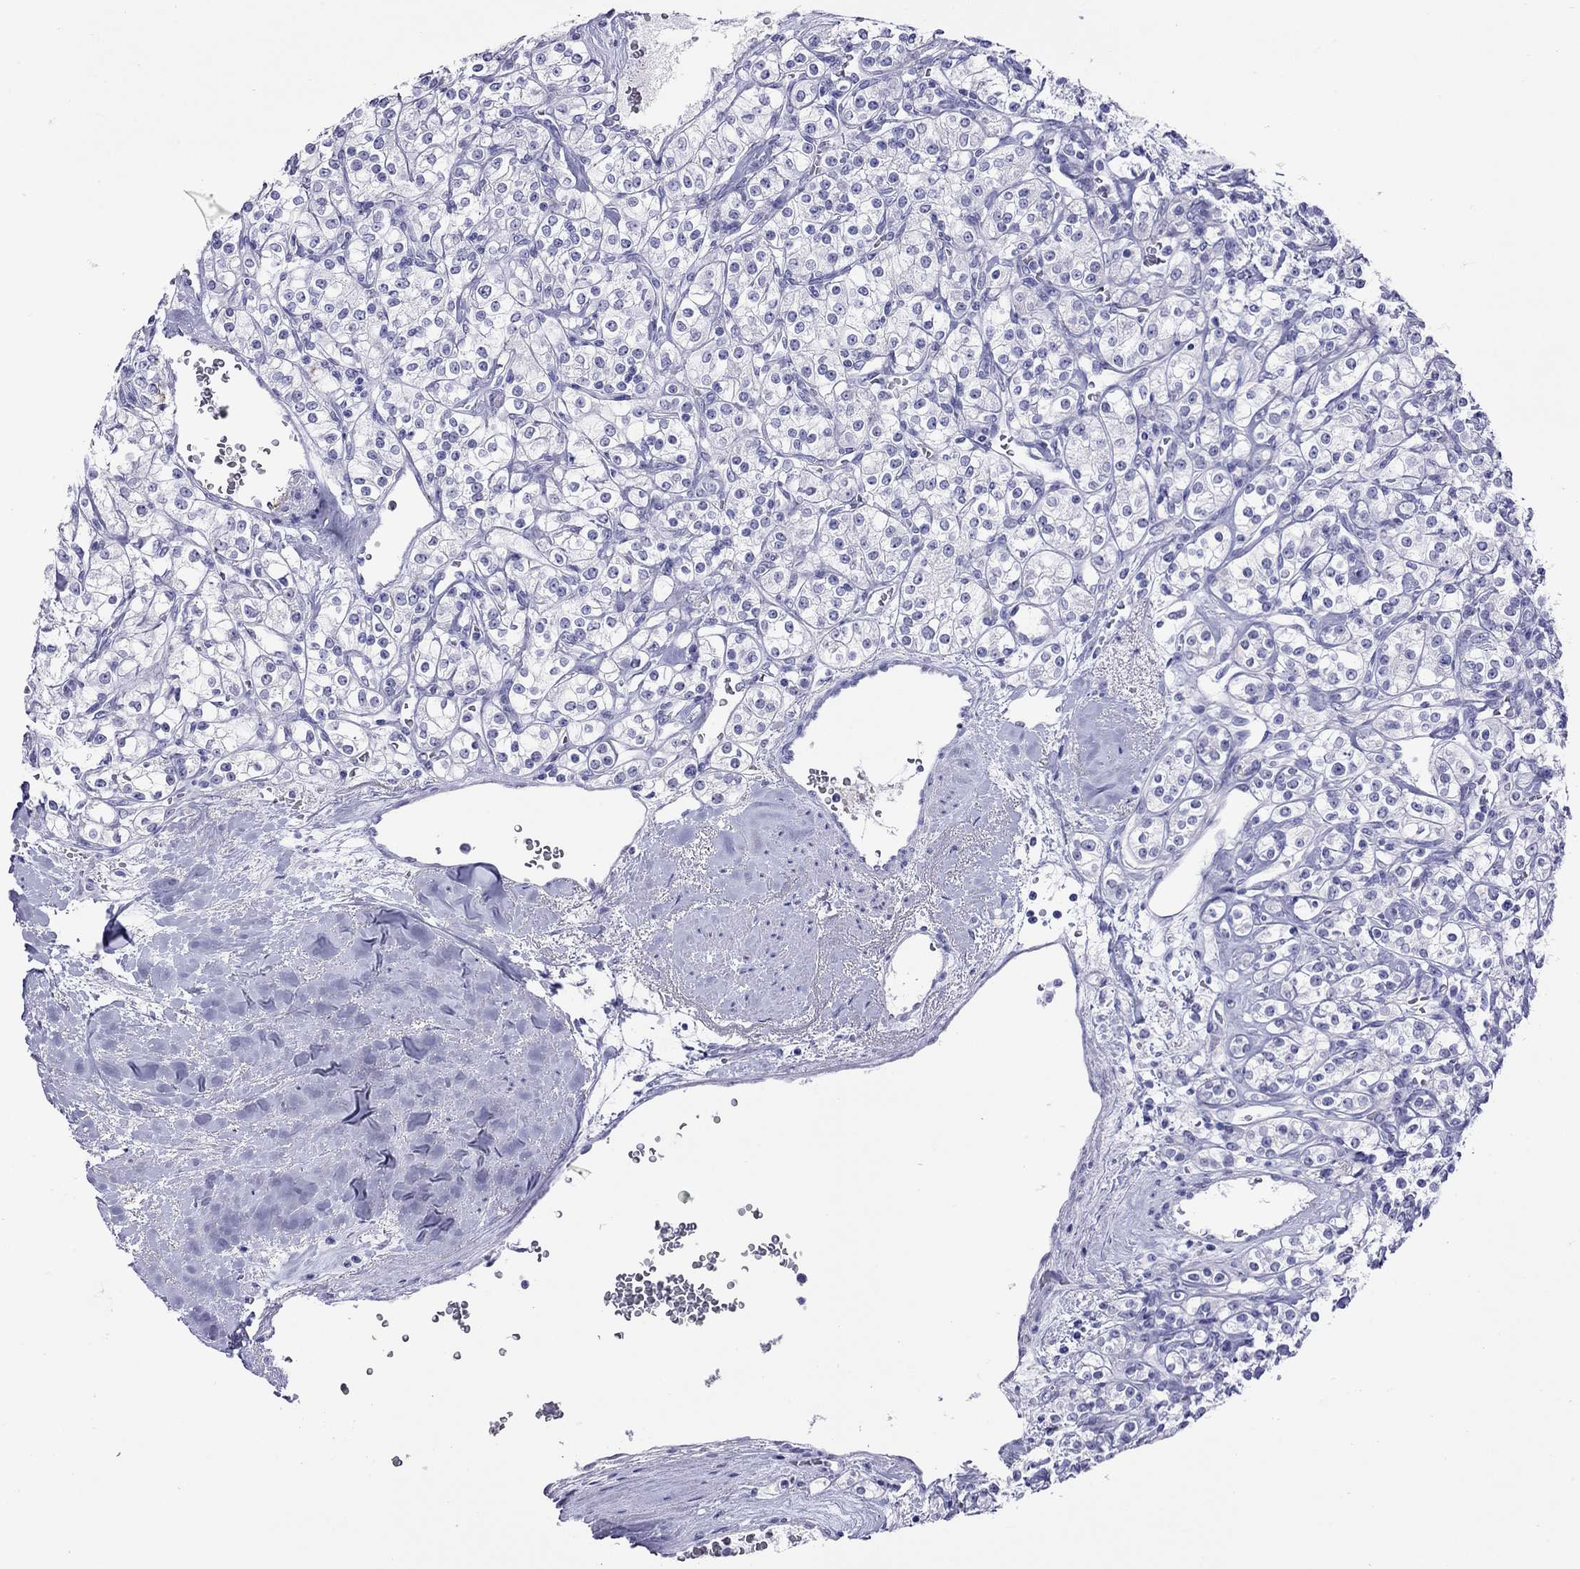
{"staining": {"intensity": "negative", "quantity": "none", "location": "none"}, "tissue": "renal cancer", "cell_type": "Tumor cells", "image_type": "cancer", "snomed": [{"axis": "morphology", "description": "Adenocarcinoma, NOS"}, {"axis": "topography", "description": "Kidney"}], "caption": "Protein analysis of adenocarcinoma (renal) reveals no significant positivity in tumor cells.", "gene": "SLC30A8", "patient": {"sex": "male", "age": 77}}